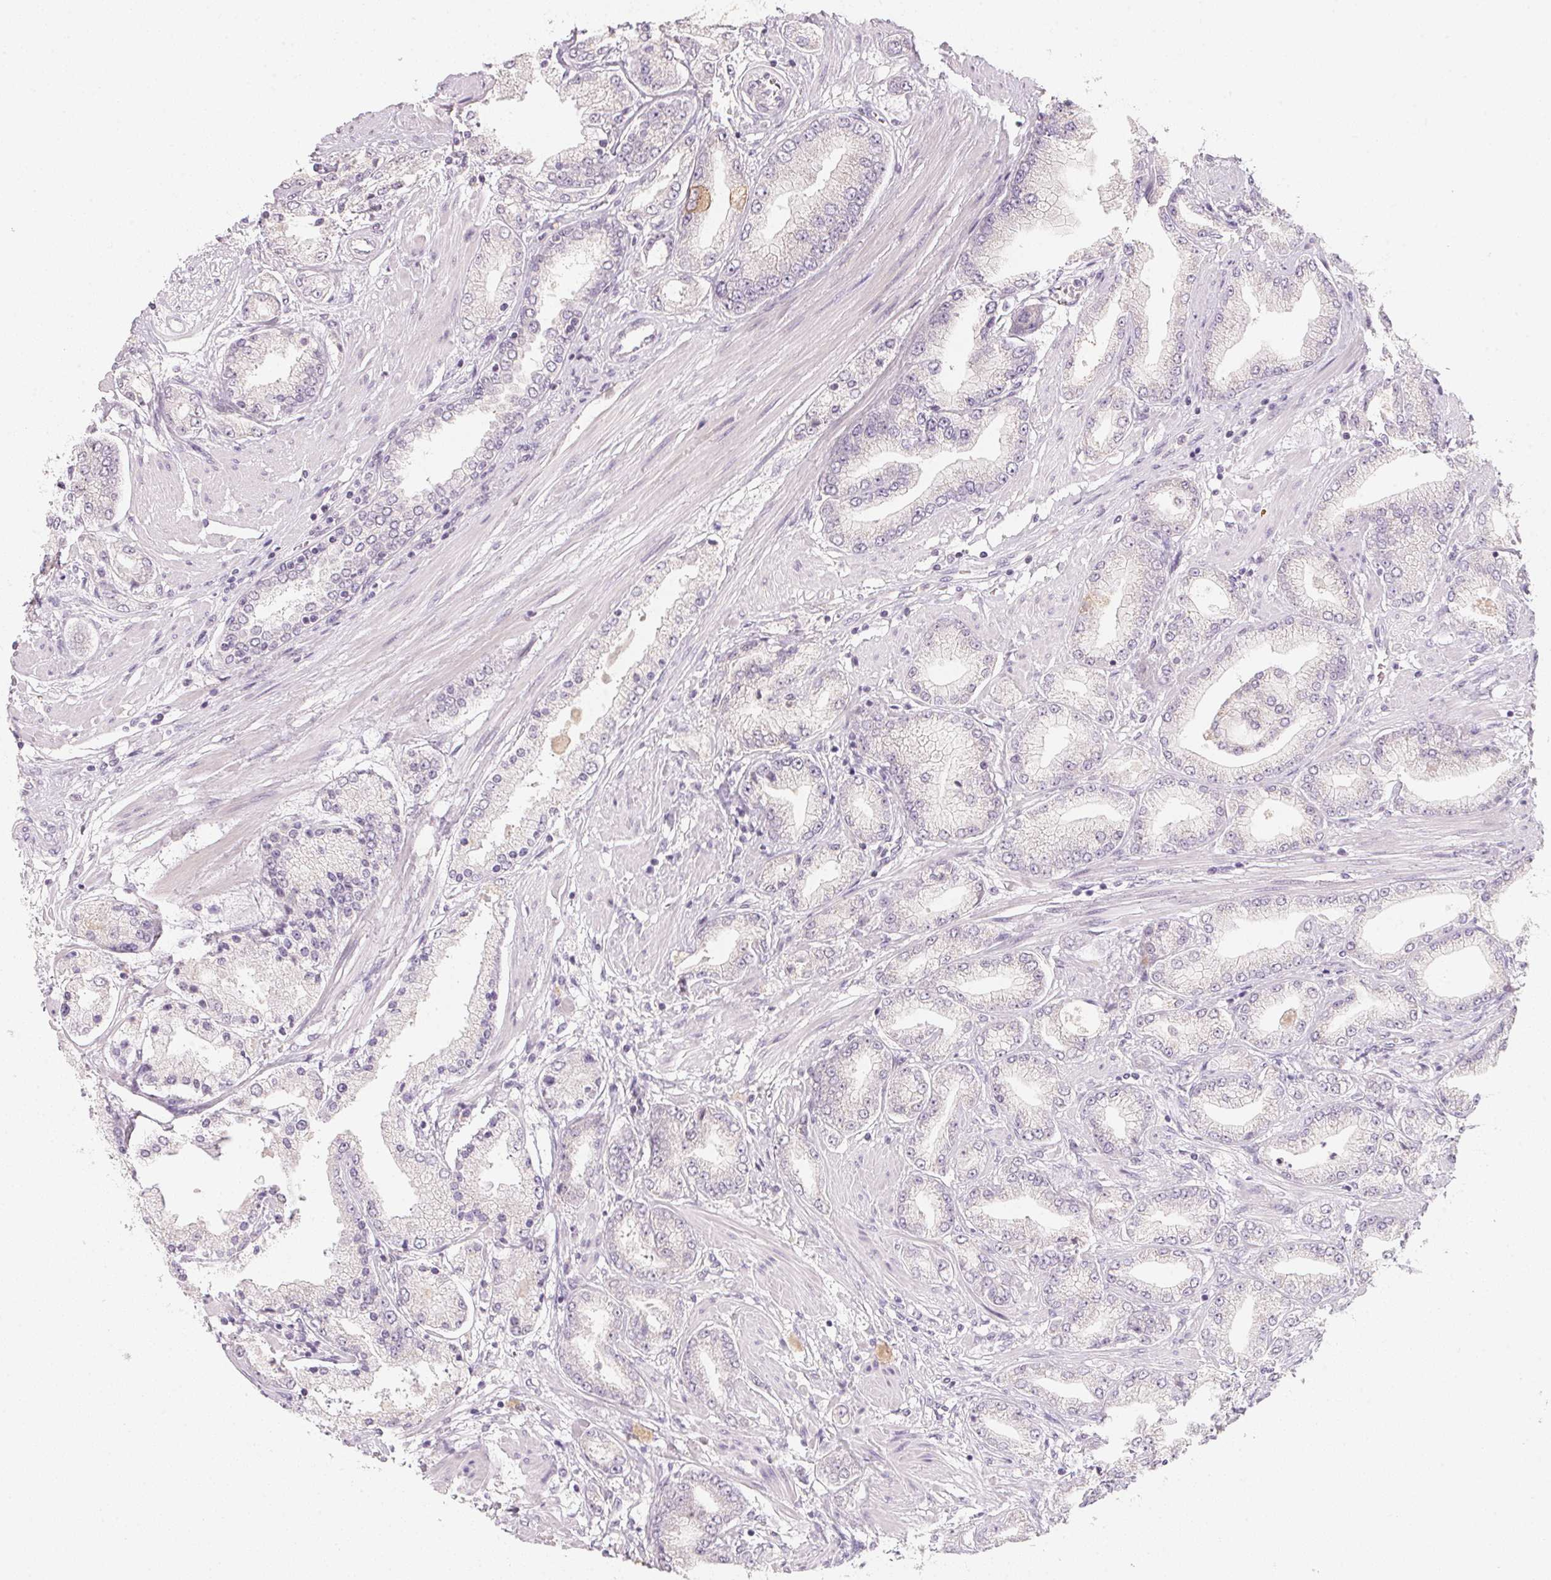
{"staining": {"intensity": "negative", "quantity": "none", "location": "none"}, "tissue": "prostate cancer", "cell_type": "Tumor cells", "image_type": "cancer", "snomed": [{"axis": "morphology", "description": "Adenocarcinoma, High grade"}, {"axis": "topography", "description": "Prostate"}], "caption": "Immunohistochemical staining of human prostate cancer (adenocarcinoma (high-grade)) displays no significant staining in tumor cells.", "gene": "ANKRD31", "patient": {"sex": "male", "age": 67}}